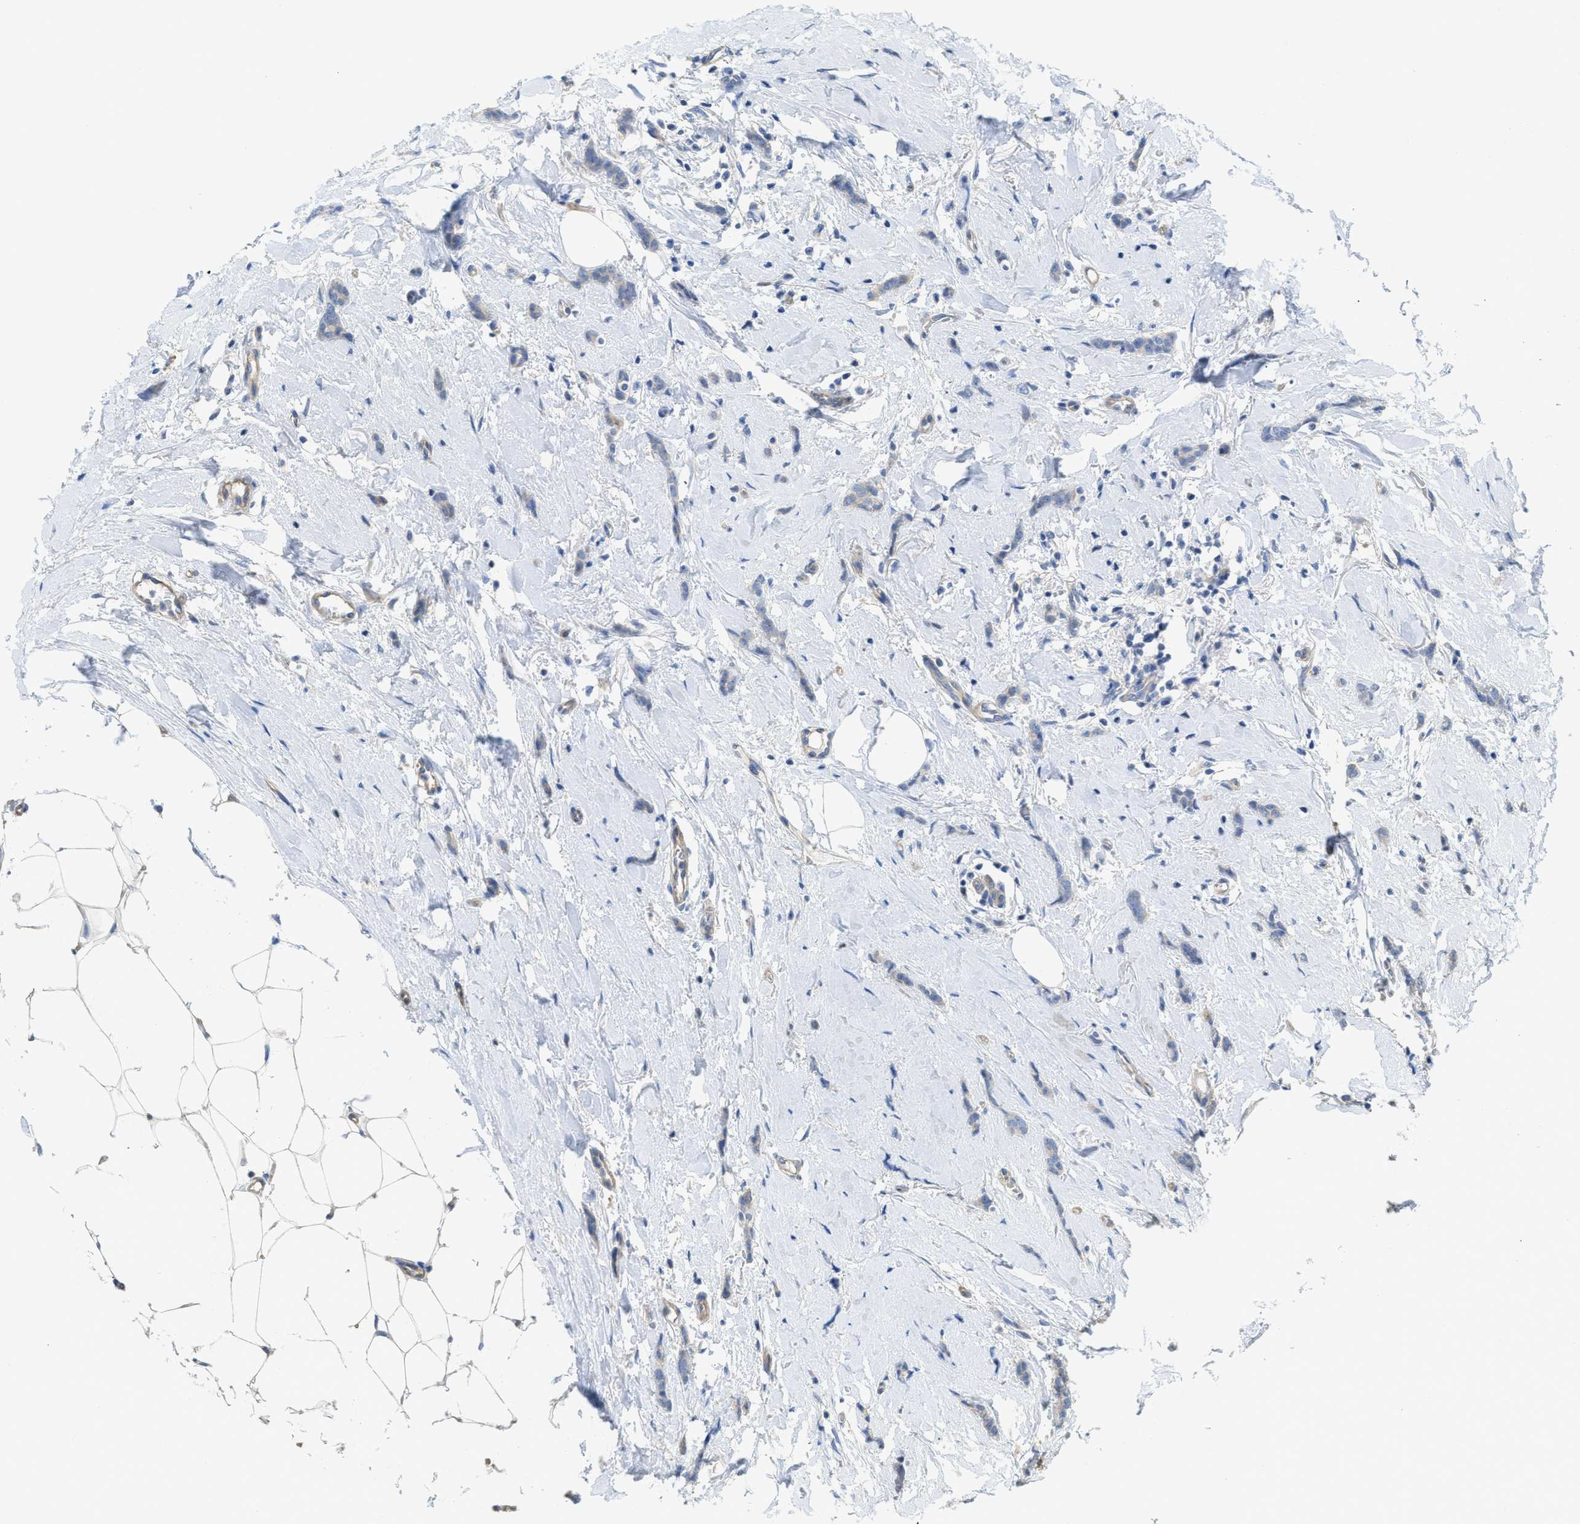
{"staining": {"intensity": "negative", "quantity": "none", "location": "none"}, "tissue": "breast cancer", "cell_type": "Tumor cells", "image_type": "cancer", "snomed": [{"axis": "morphology", "description": "Lobular carcinoma"}, {"axis": "topography", "description": "Skin"}, {"axis": "topography", "description": "Breast"}], "caption": "Tumor cells are negative for brown protein staining in breast cancer (lobular carcinoma).", "gene": "MYL3", "patient": {"sex": "female", "age": 46}}